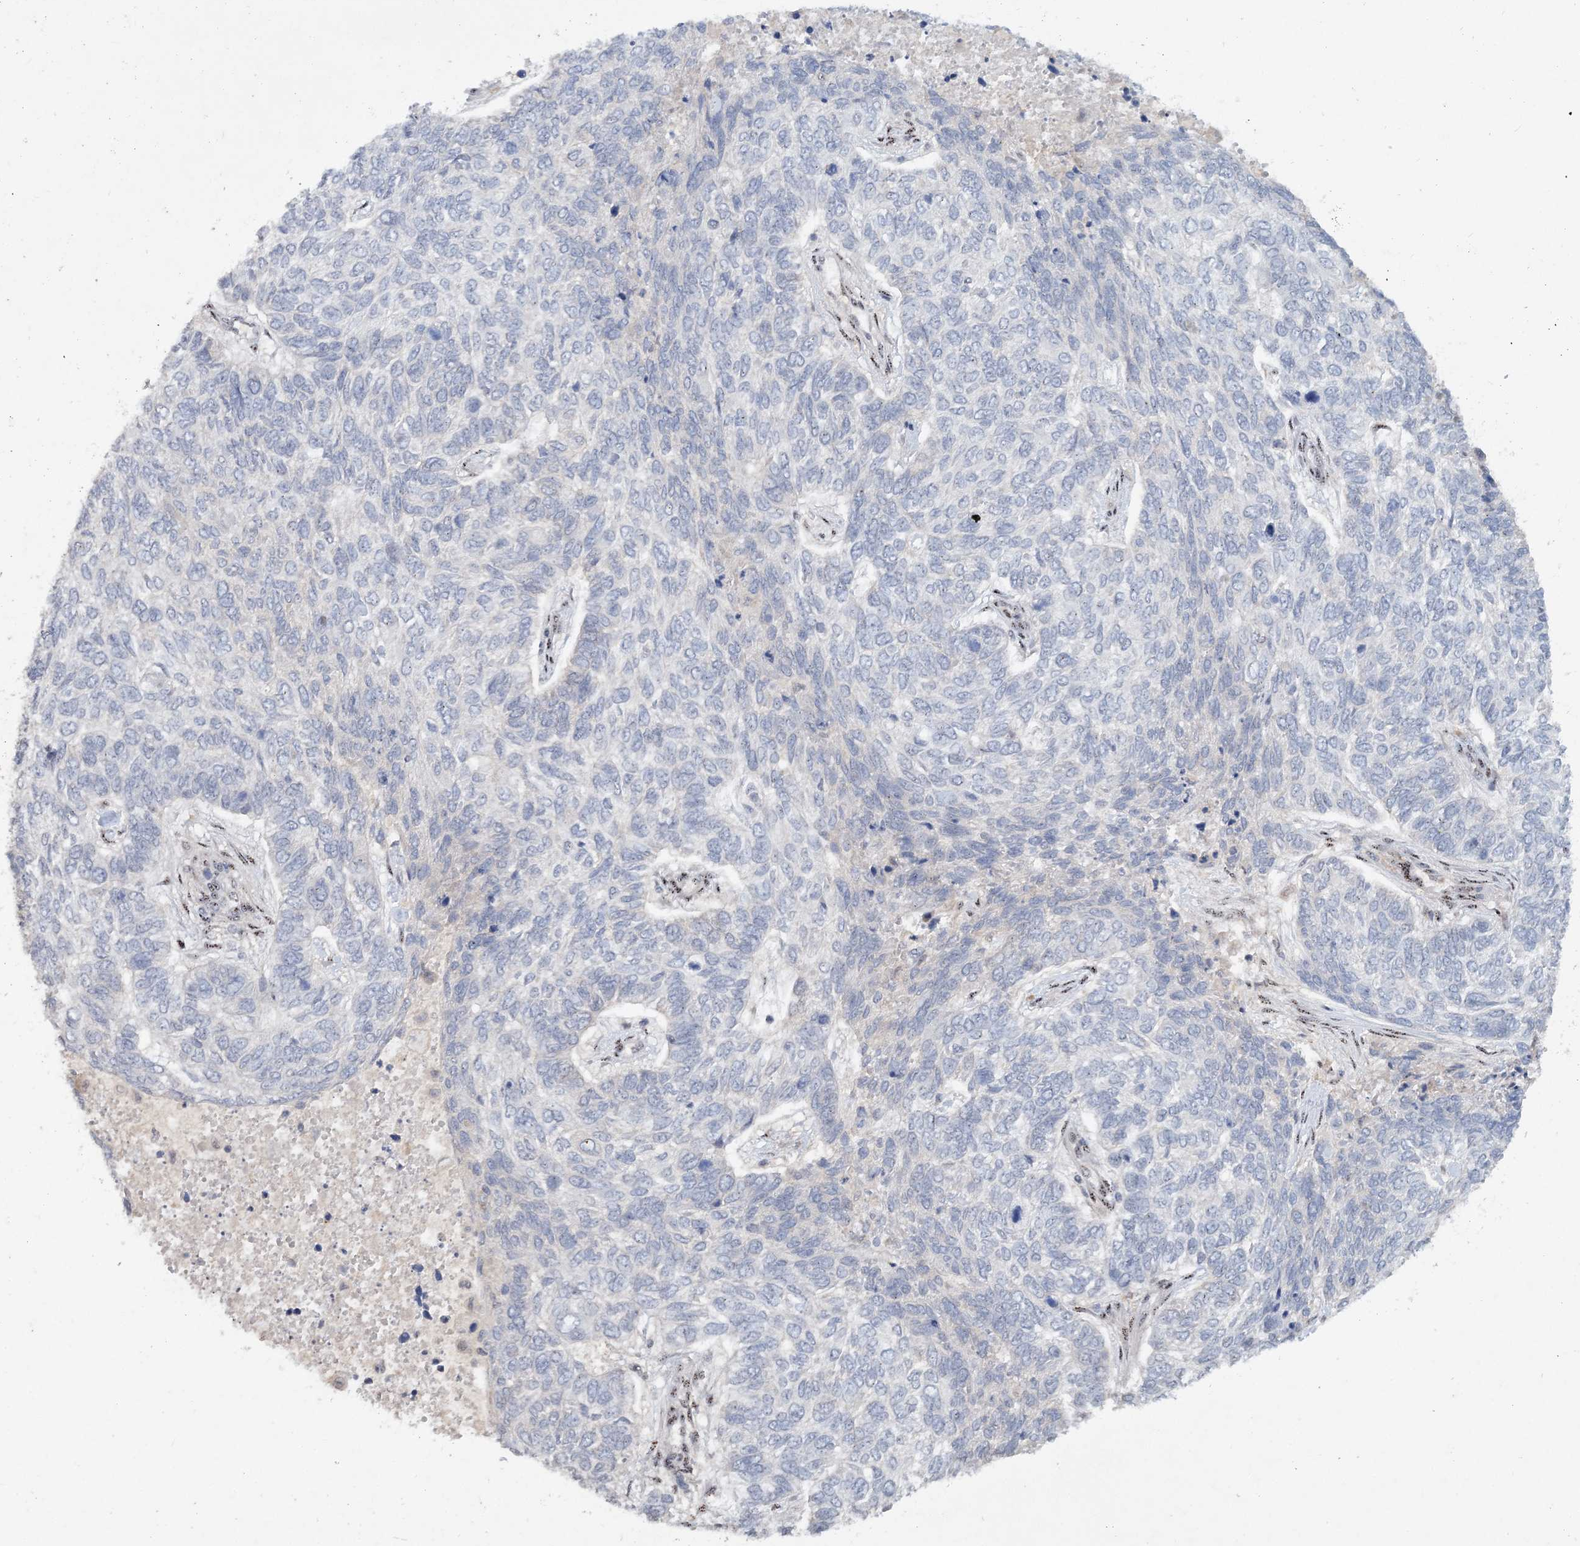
{"staining": {"intensity": "negative", "quantity": "none", "location": "none"}, "tissue": "skin cancer", "cell_type": "Tumor cells", "image_type": "cancer", "snomed": [{"axis": "morphology", "description": "Basal cell carcinoma"}, {"axis": "topography", "description": "Skin"}], "caption": "The histopathology image exhibits no staining of tumor cells in skin basal cell carcinoma.", "gene": "GIN1", "patient": {"sex": "female", "age": 65}}